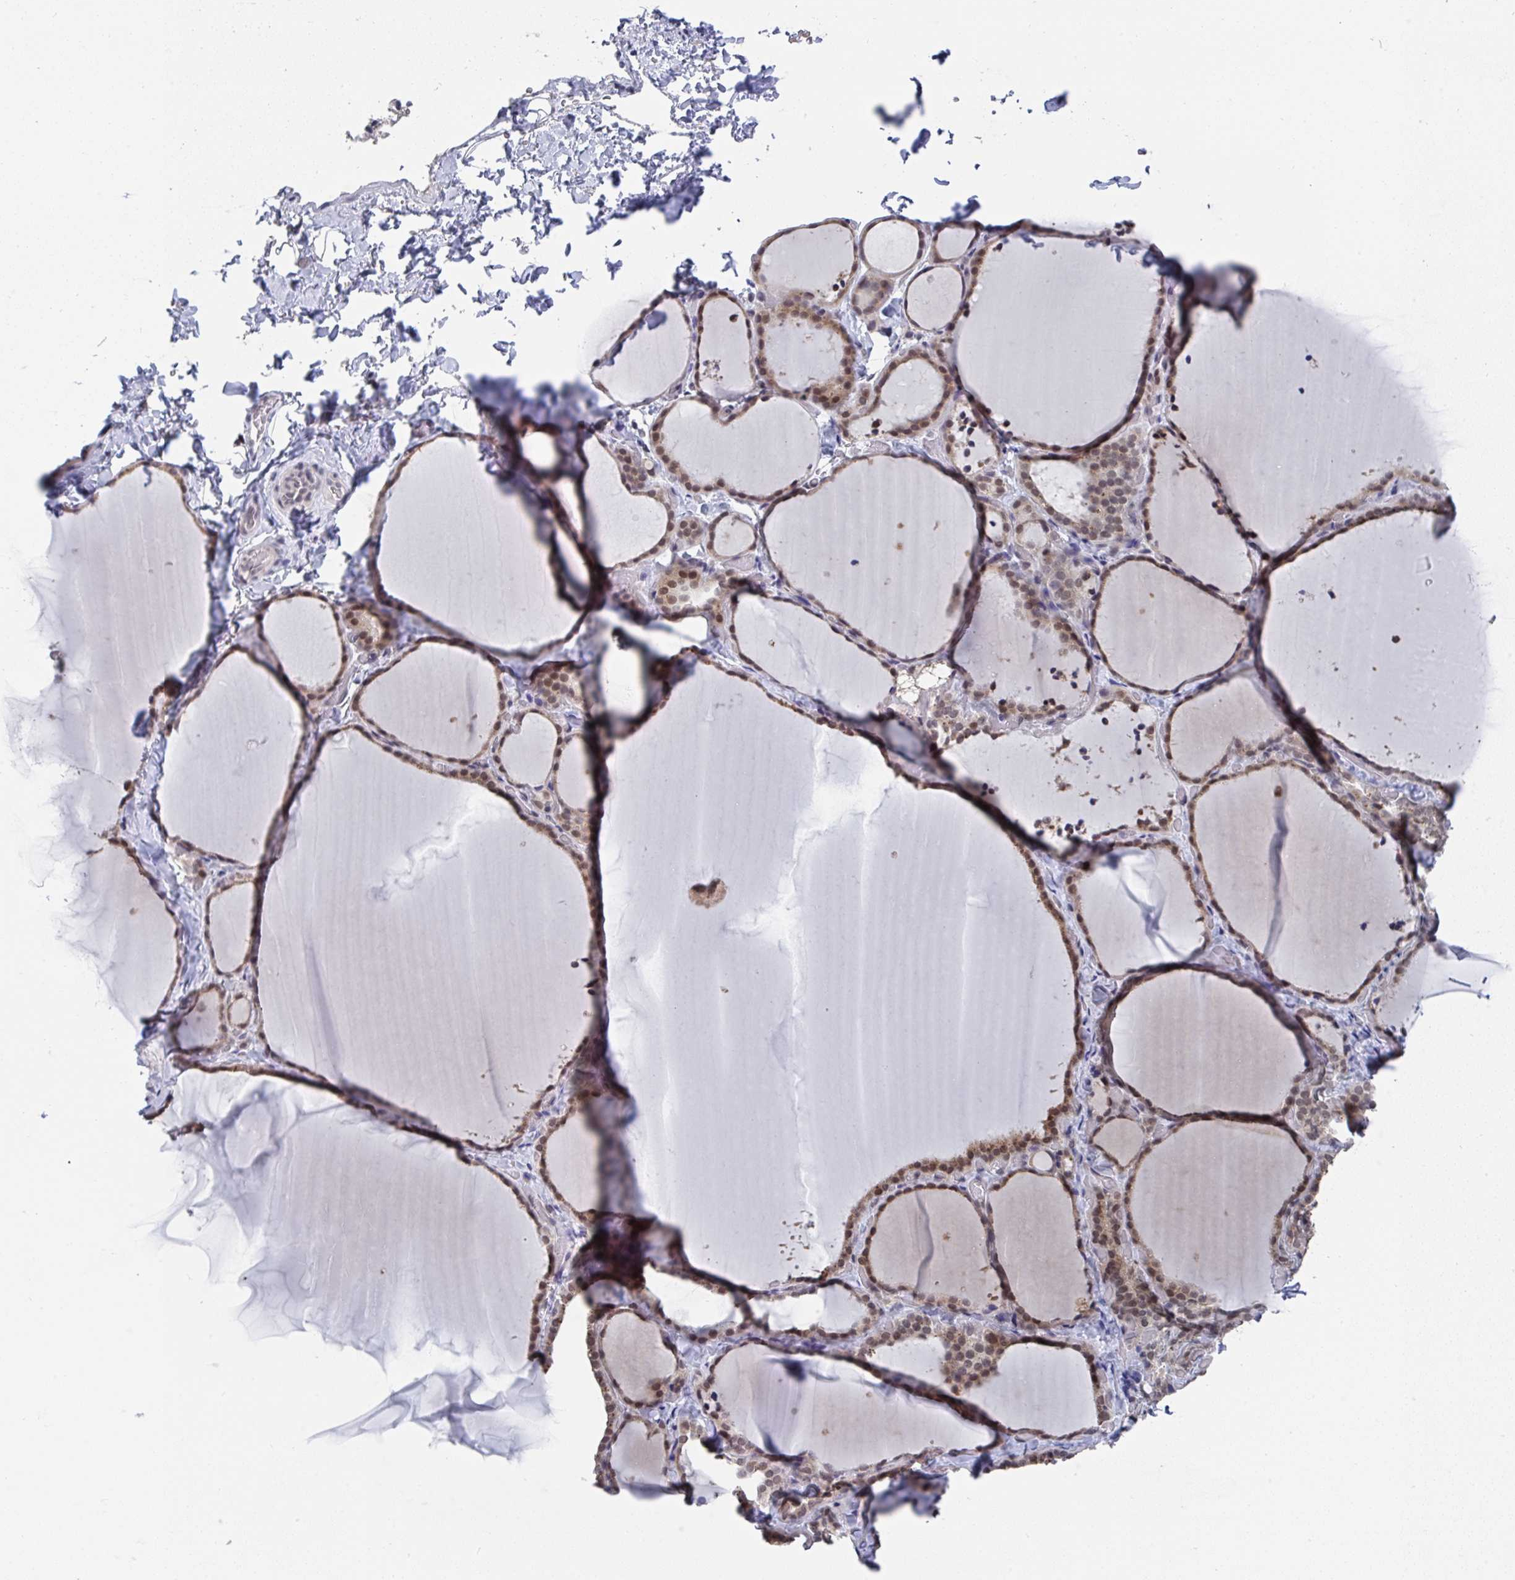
{"staining": {"intensity": "moderate", "quantity": ">75%", "location": "nuclear"}, "tissue": "thyroid gland", "cell_type": "Glandular cells", "image_type": "normal", "snomed": [{"axis": "morphology", "description": "Normal tissue, NOS"}, {"axis": "topography", "description": "Thyroid gland"}], "caption": "This is a micrograph of IHC staining of normal thyroid gland, which shows moderate positivity in the nuclear of glandular cells.", "gene": "JMJD1C", "patient": {"sex": "female", "age": 22}}